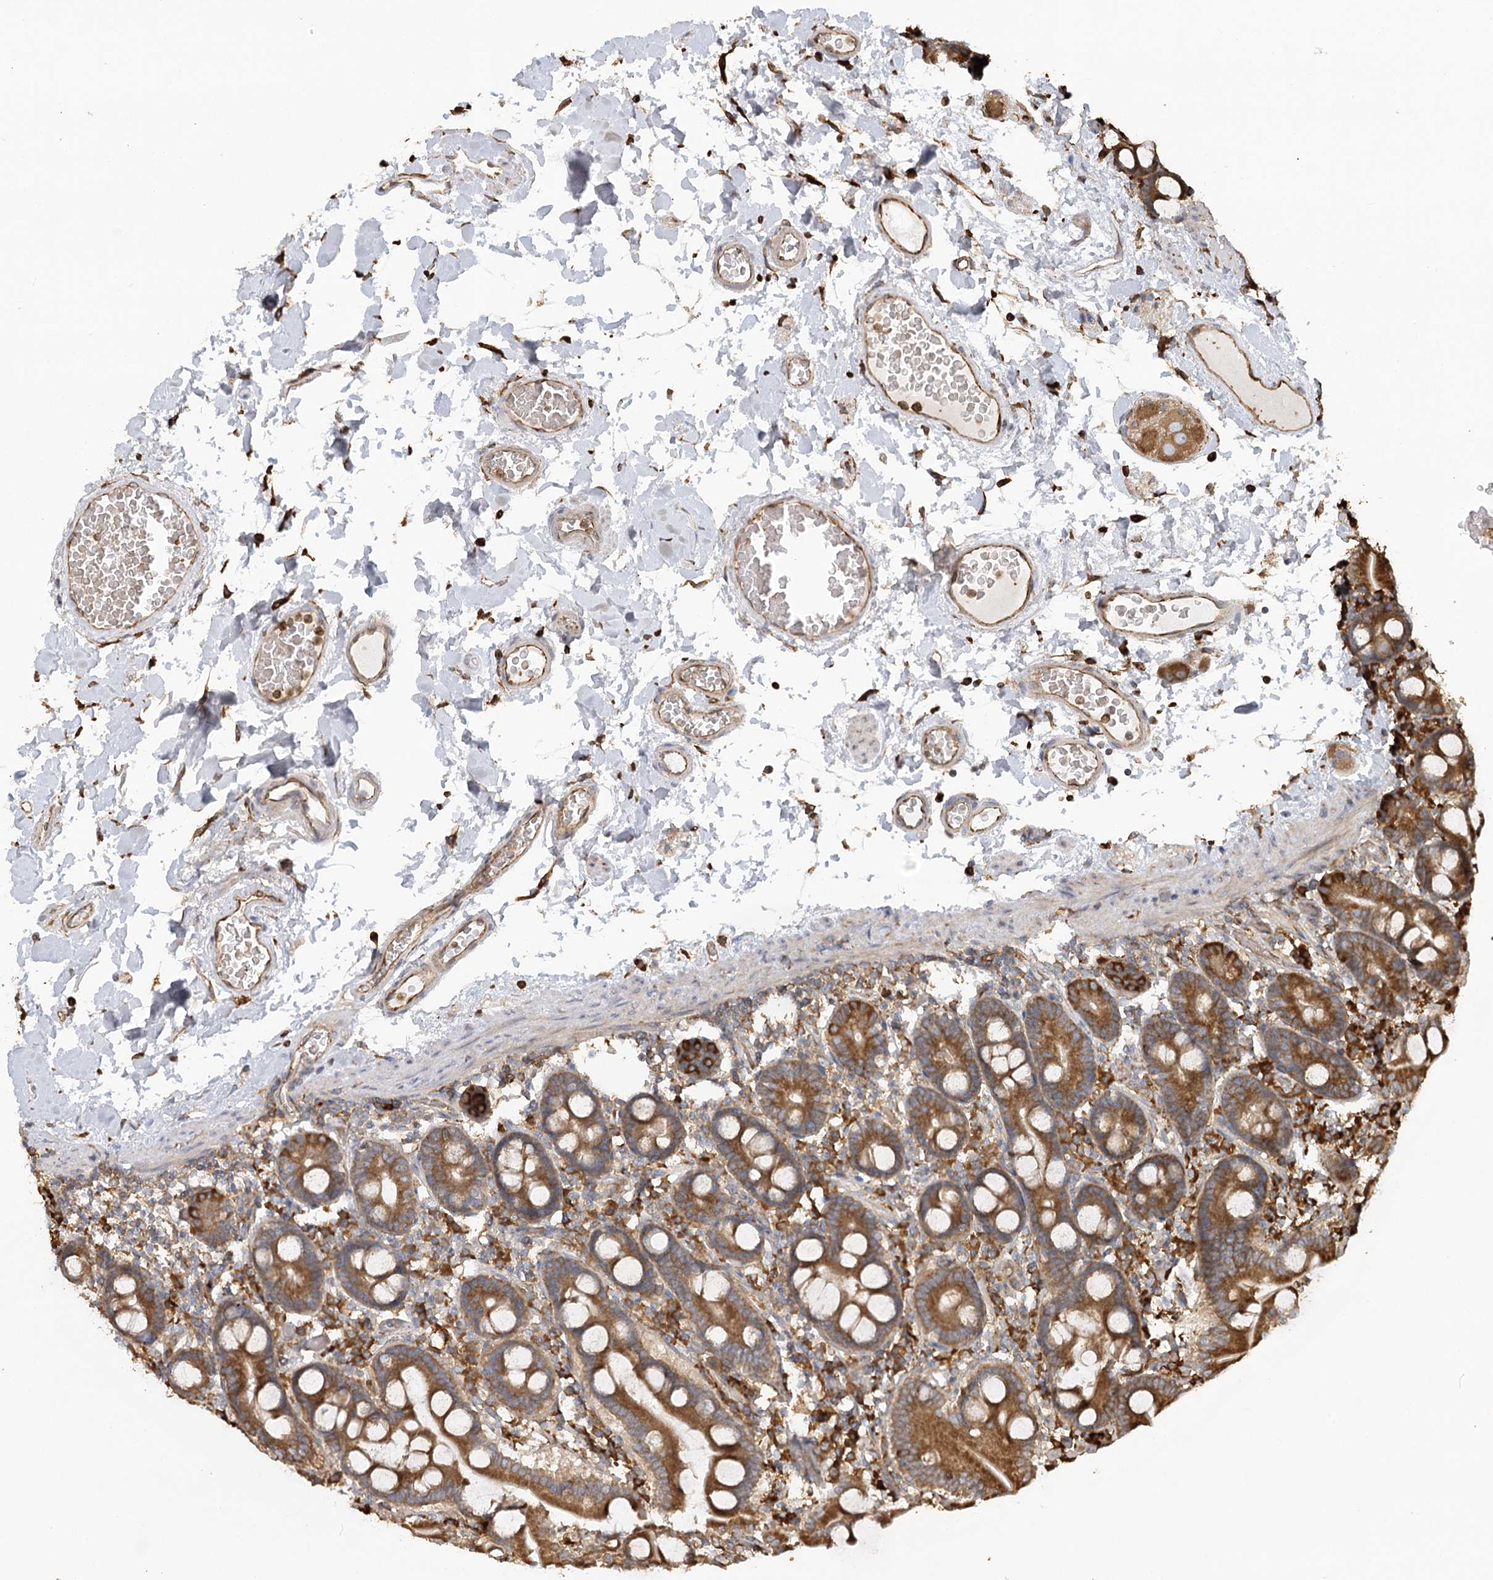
{"staining": {"intensity": "strong", "quantity": ">75%", "location": "cytoplasmic/membranous"}, "tissue": "duodenum", "cell_type": "Glandular cells", "image_type": "normal", "snomed": [{"axis": "morphology", "description": "Normal tissue, NOS"}, {"axis": "topography", "description": "Duodenum"}], "caption": "An image of human duodenum stained for a protein exhibits strong cytoplasmic/membranous brown staining in glandular cells. (Brightfield microscopy of DAB IHC at high magnification).", "gene": "ACAP2", "patient": {"sex": "male", "age": 55}}